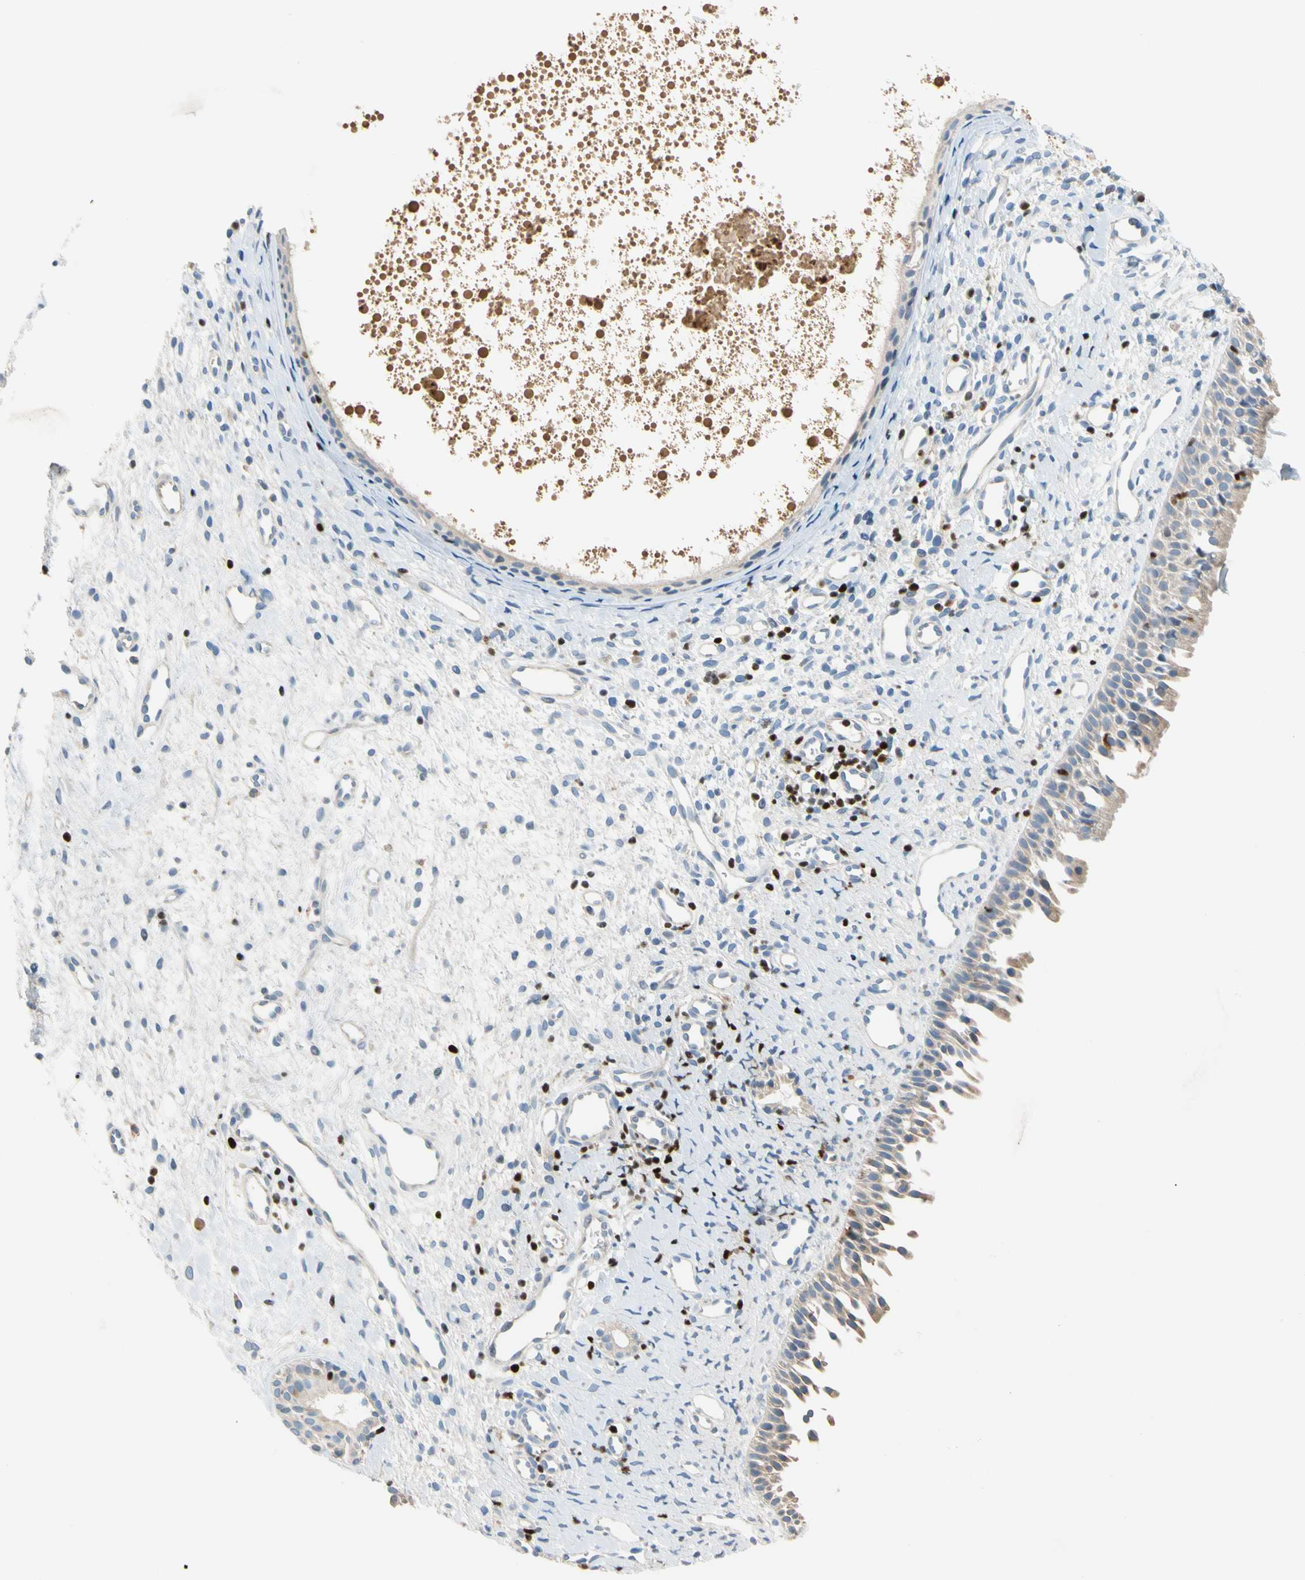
{"staining": {"intensity": "weak", "quantity": ">75%", "location": "cytoplasmic/membranous"}, "tissue": "nasopharynx", "cell_type": "Respiratory epithelial cells", "image_type": "normal", "snomed": [{"axis": "morphology", "description": "Normal tissue, NOS"}, {"axis": "topography", "description": "Nasopharynx"}], "caption": "Immunohistochemistry (IHC) (DAB) staining of unremarkable human nasopharynx exhibits weak cytoplasmic/membranous protein expression in about >75% of respiratory epithelial cells.", "gene": "SP140", "patient": {"sex": "male", "age": 22}}